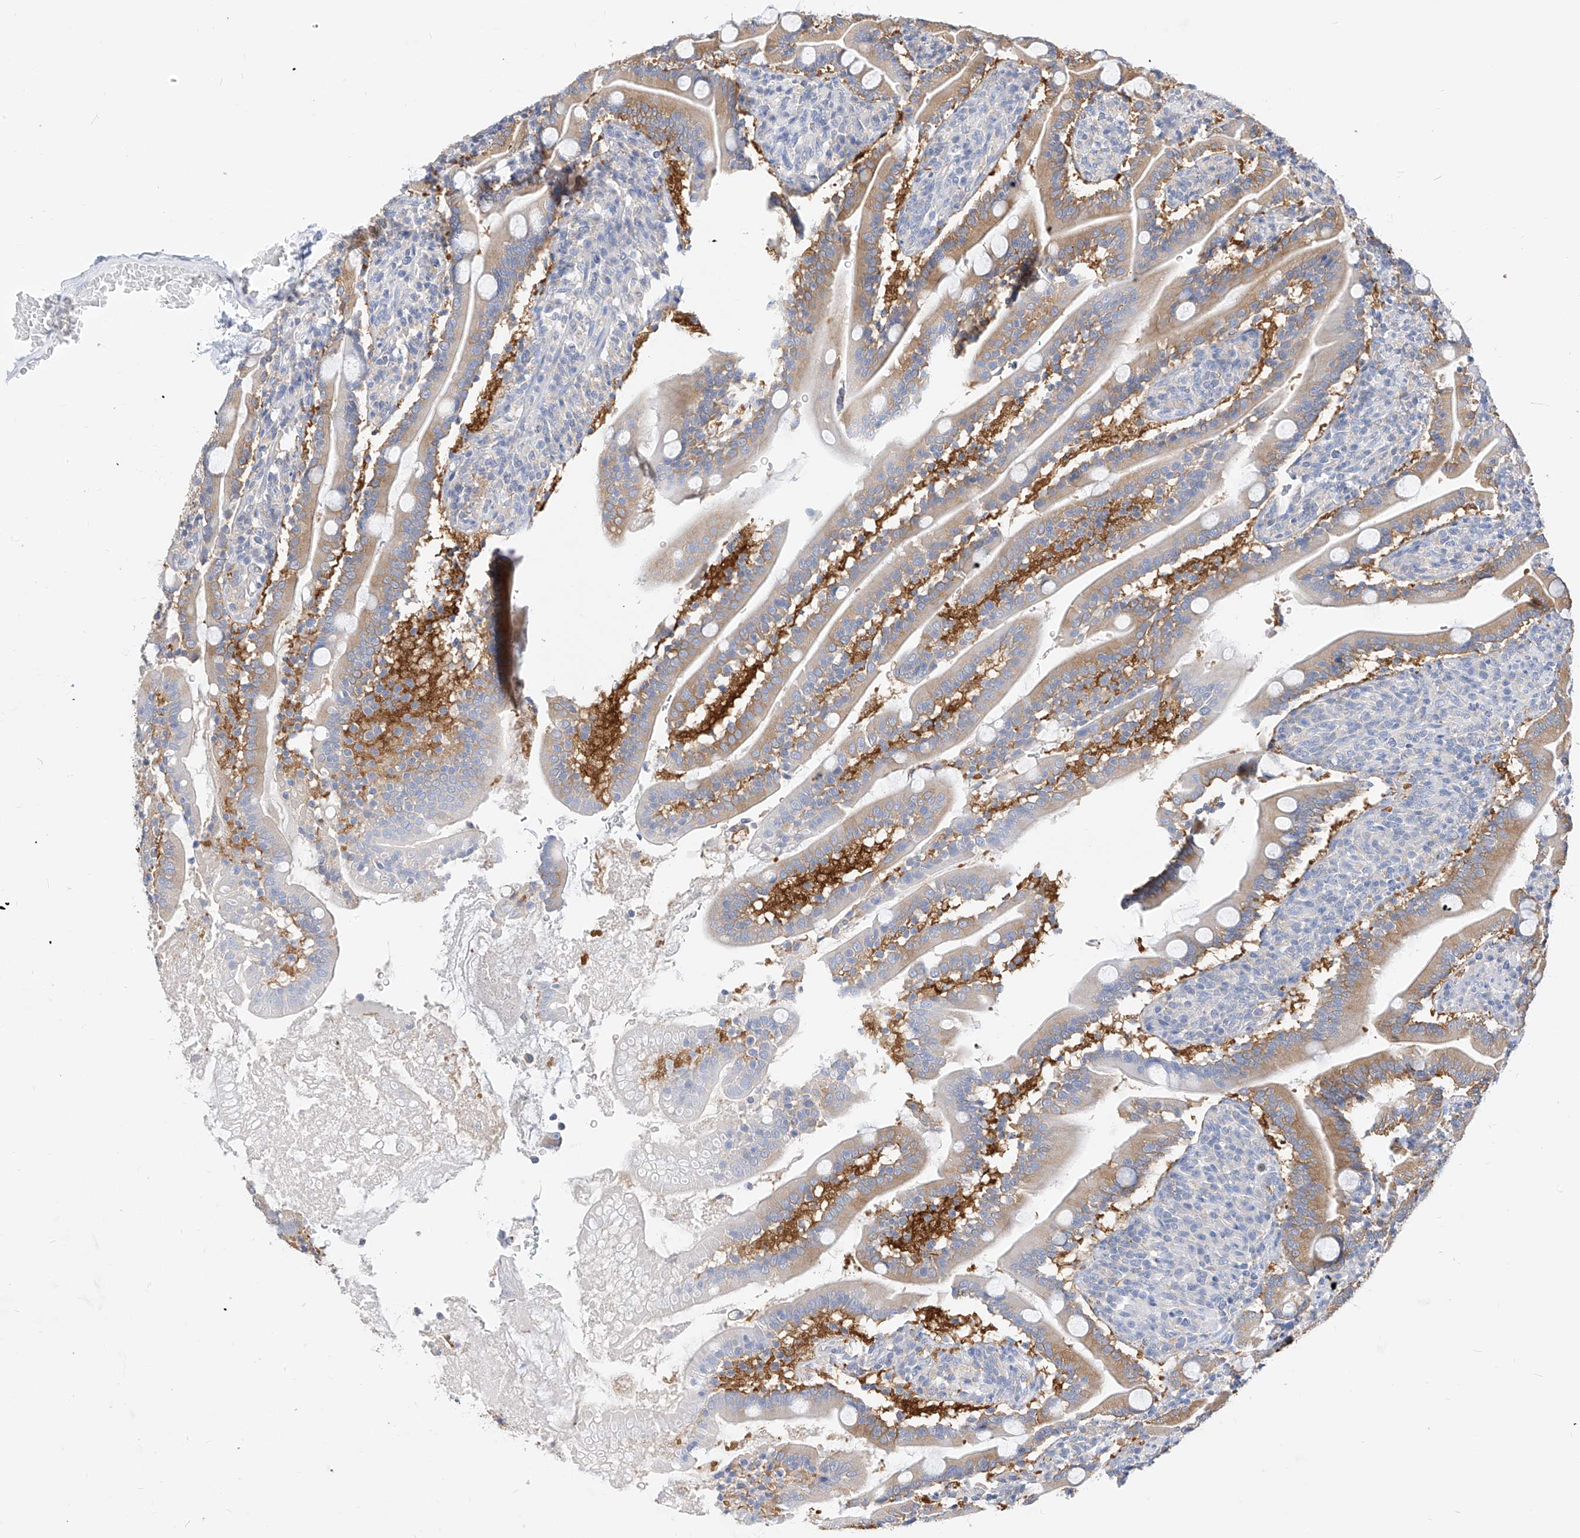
{"staining": {"intensity": "moderate", "quantity": "25%-75%", "location": "cytoplasmic/membranous"}, "tissue": "duodenum", "cell_type": "Glandular cells", "image_type": "normal", "snomed": [{"axis": "morphology", "description": "Normal tissue, NOS"}, {"axis": "topography", "description": "Duodenum"}], "caption": "Protein staining of benign duodenum exhibits moderate cytoplasmic/membranous expression in about 25%-75% of glandular cells. (Brightfield microscopy of DAB IHC at high magnification).", "gene": "ZZEF1", "patient": {"sex": "male", "age": 35}}